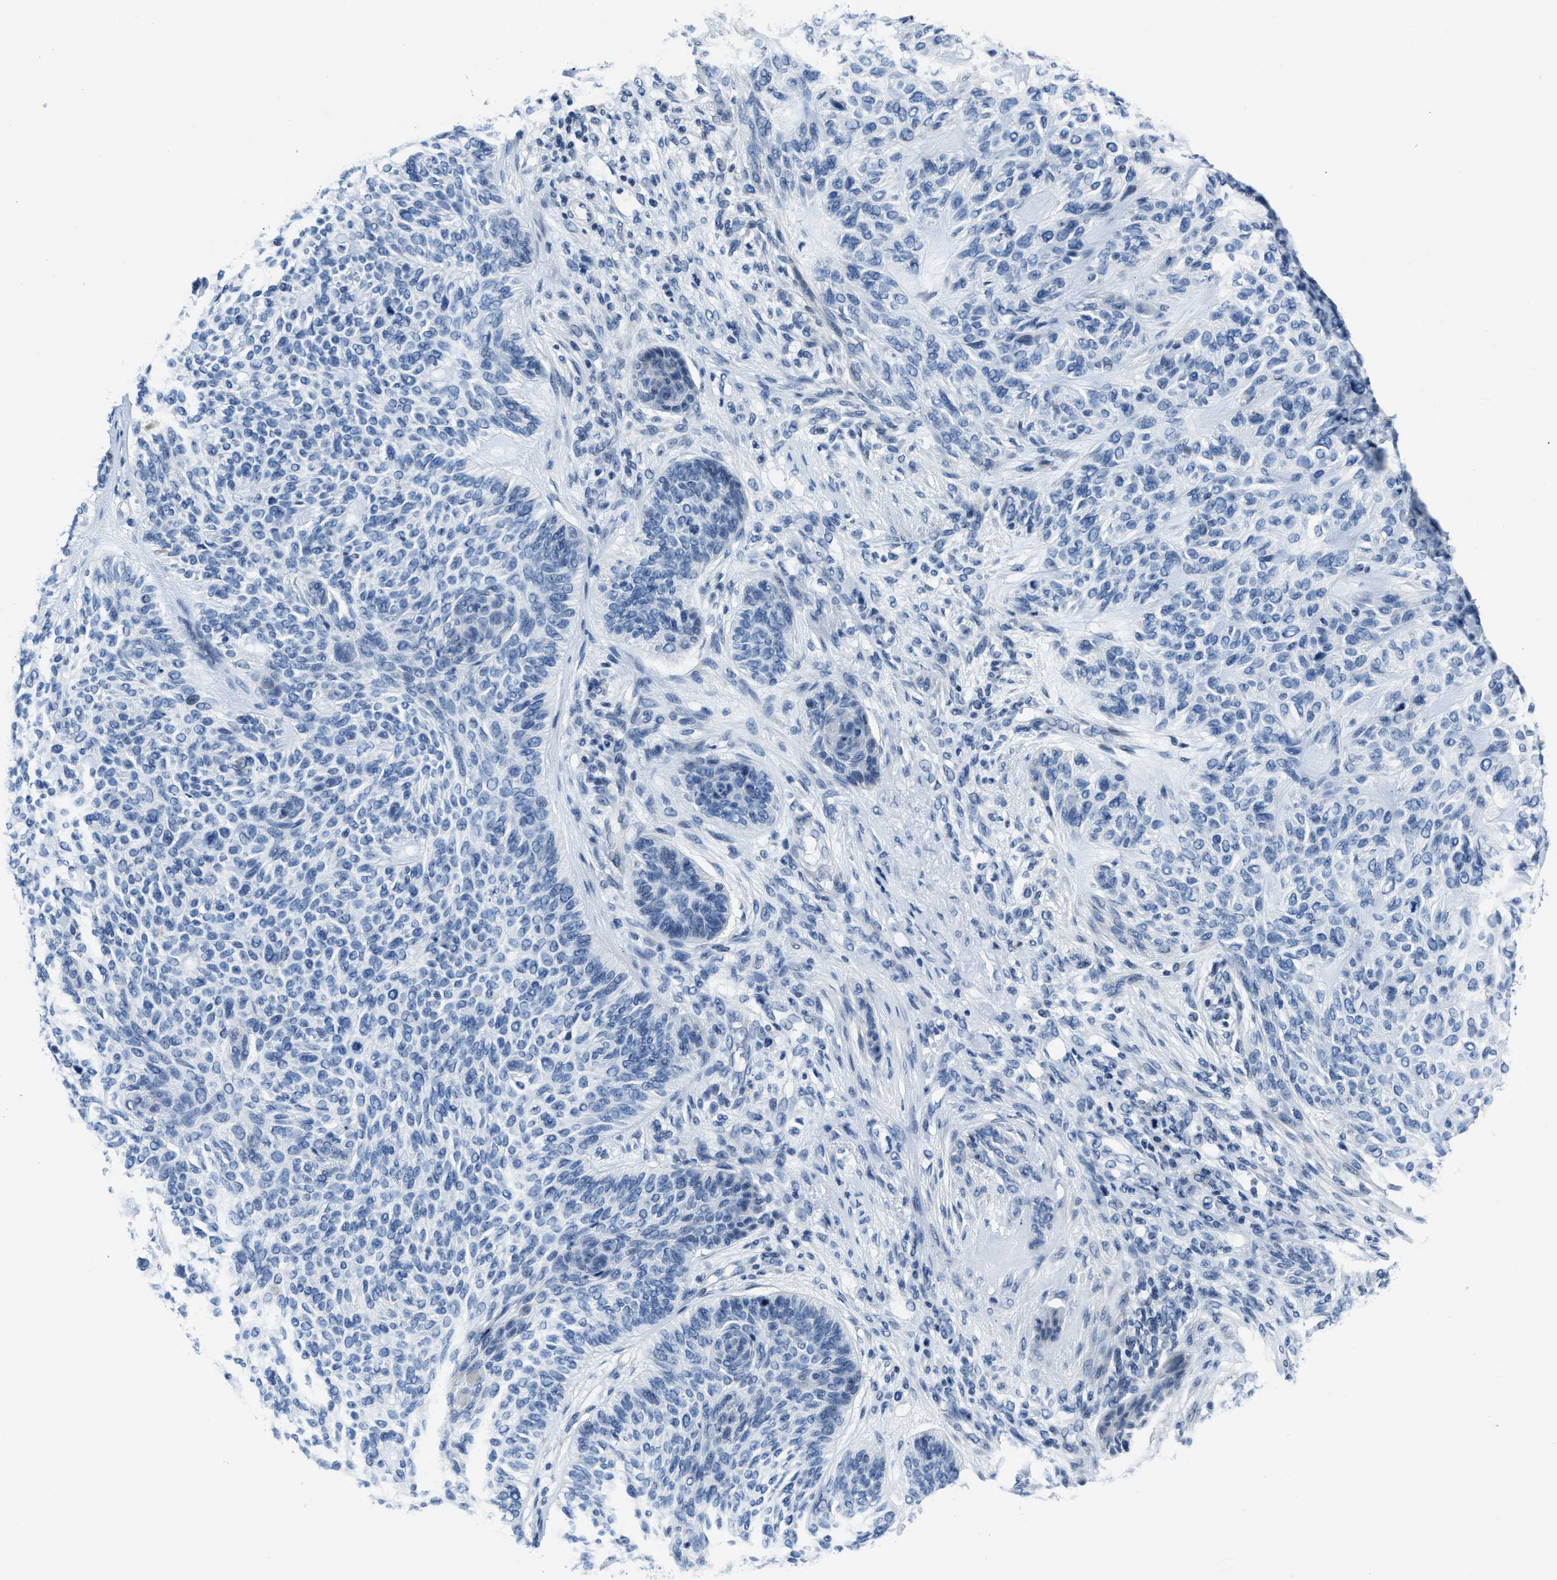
{"staining": {"intensity": "negative", "quantity": "none", "location": "none"}, "tissue": "skin cancer", "cell_type": "Tumor cells", "image_type": "cancer", "snomed": [{"axis": "morphology", "description": "Basal cell carcinoma"}, {"axis": "topography", "description": "Skin"}], "caption": "DAB (3,3'-diaminobenzidine) immunohistochemical staining of skin cancer (basal cell carcinoma) exhibits no significant expression in tumor cells.", "gene": "ASZ1", "patient": {"sex": "male", "age": 55}}